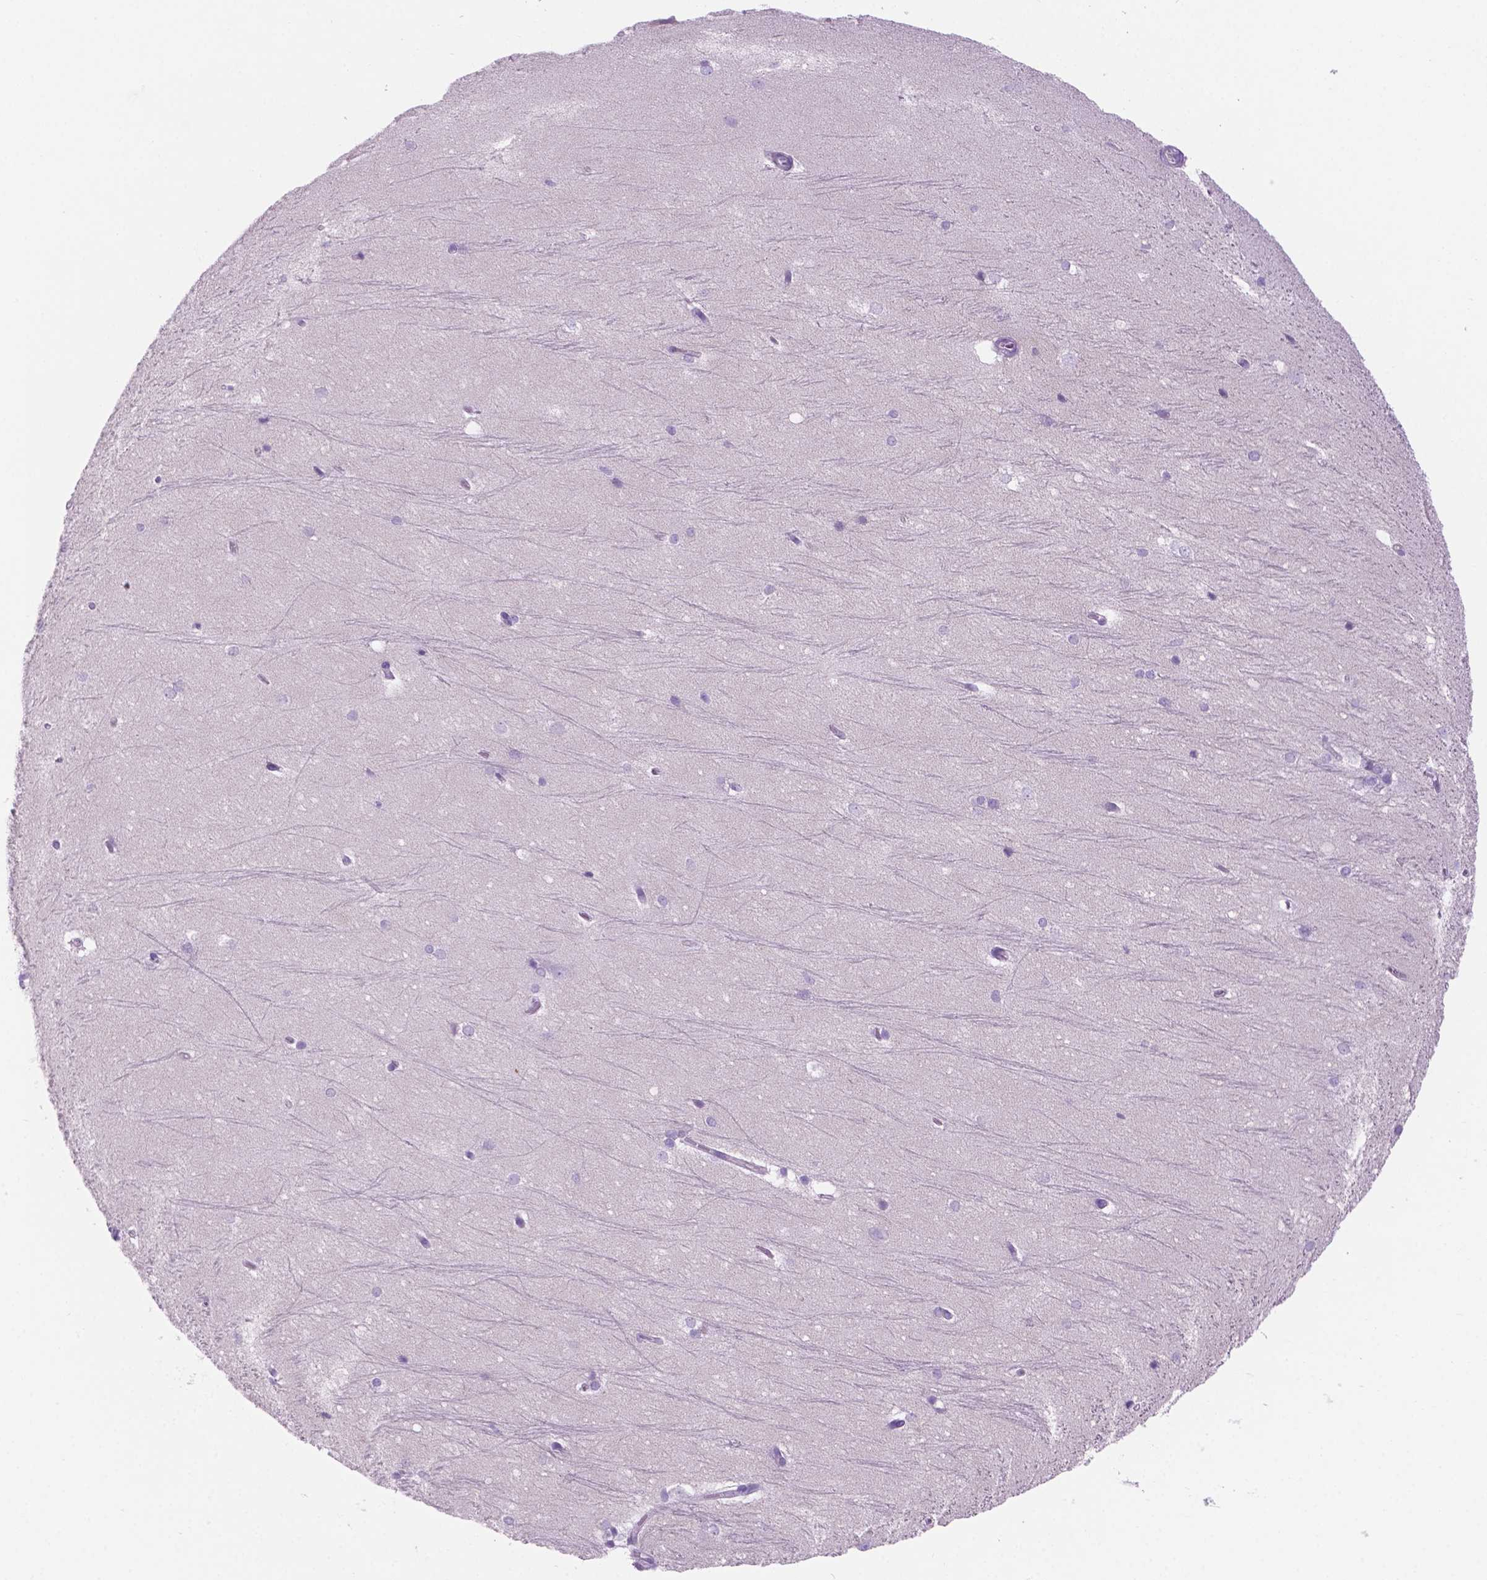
{"staining": {"intensity": "negative", "quantity": "none", "location": "none"}, "tissue": "hippocampus", "cell_type": "Glial cells", "image_type": "normal", "snomed": [{"axis": "morphology", "description": "Normal tissue, NOS"}, {"axis": "topography", "description": "Cerebral cortex"}, {"axis": "topography", "description": "Hippocampus"}], "caption": "IHC image of benign hippocampus: human hippocampus stained with DAB (3,3'-diaminobenzidine) reveals no significant protein positivity in glial cells. (DAB (3,3'-diaminobenzidine) immunohistochemistry (IHC) visualized using brightfield microscopy, high magnification).", "gene": "GRIN2B", "patient": {"sex": "female", "age": 19}}